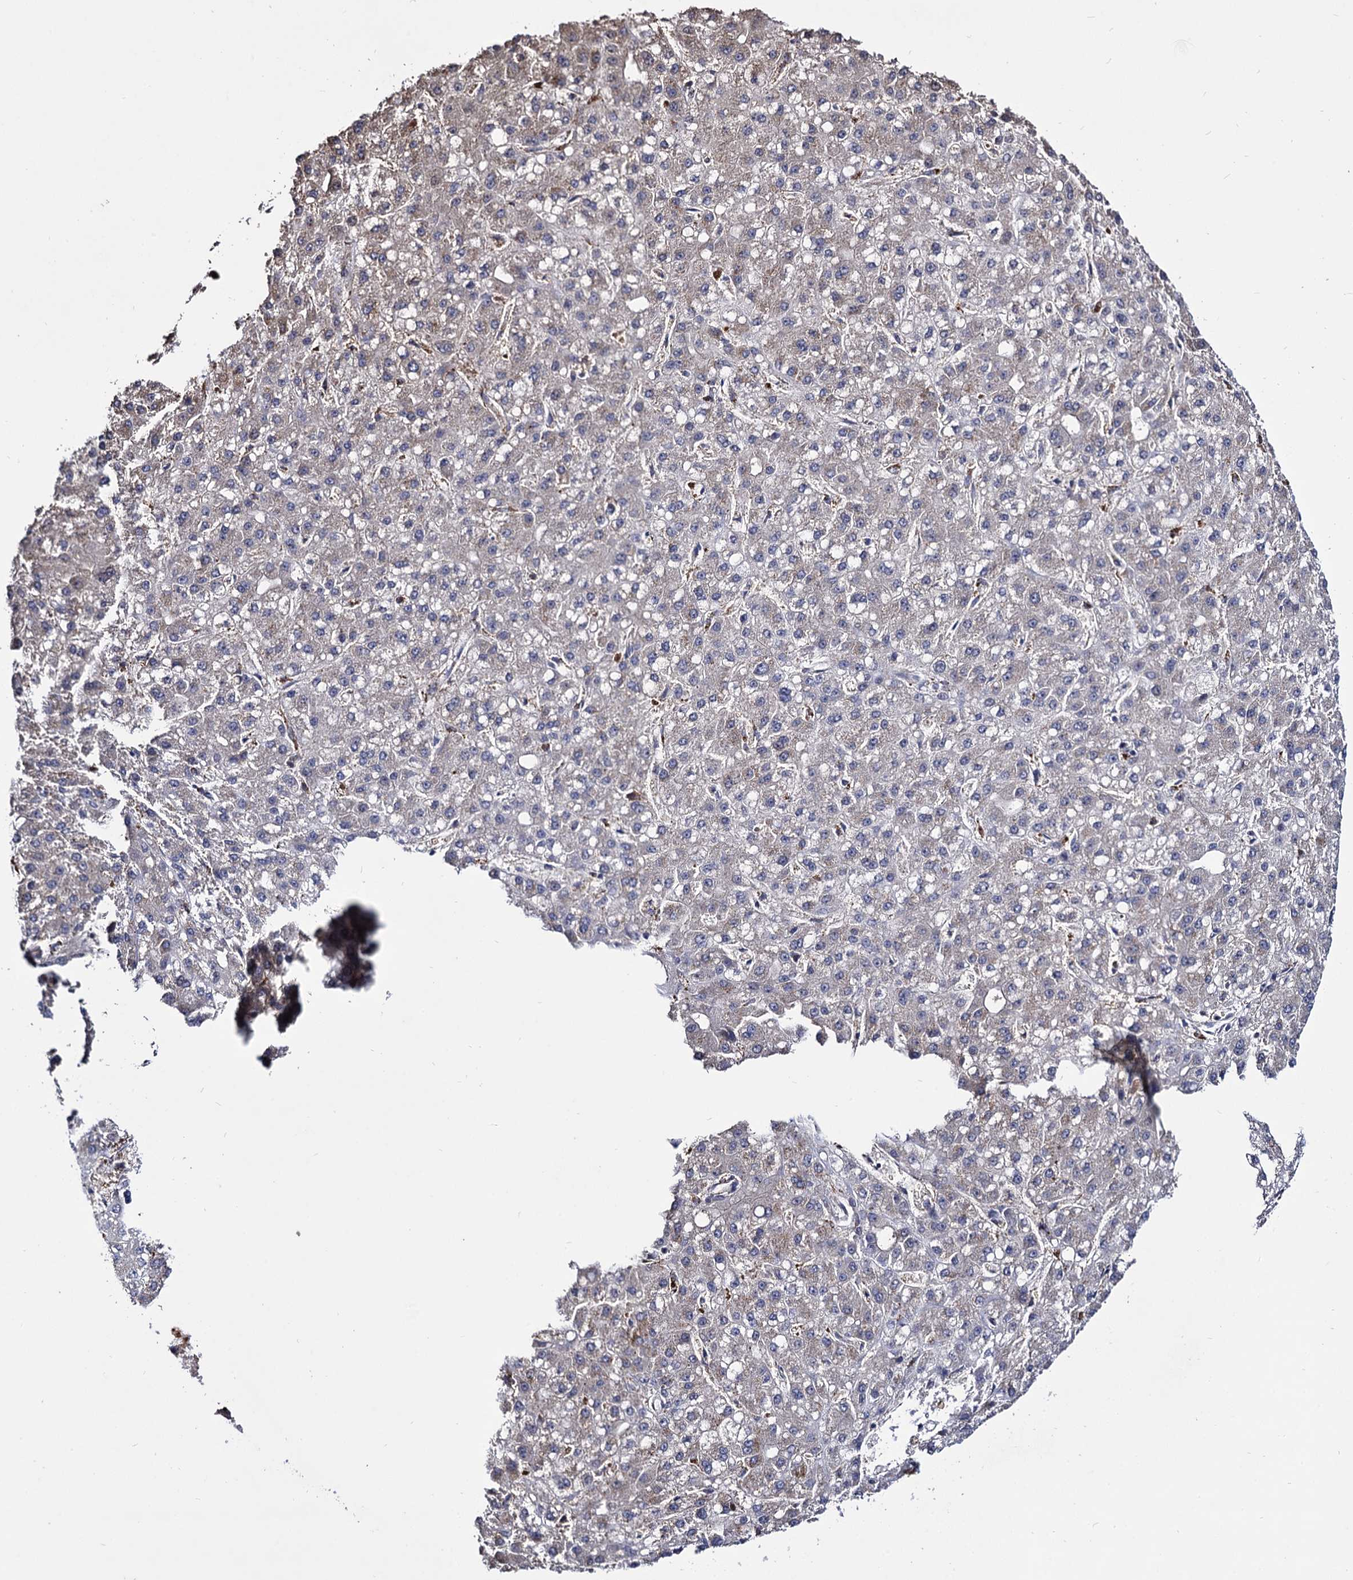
{"staining": {"intensity": "negative", "quantity": "none", "location": "none"}, "tissue": "liver cancer", "cell_type": "Tumor cells", "image_type": "cancer", "snomed": [{"axis": "morphology", "description": "Carcinoma, Hepatocellular, NOS"}, {"axis": "topography", "description": "Liver"}], "caption": "Liver cancer (hepatocellular carcinoma) was stained to show a protein in brown. There is no significant staining in tumor cells.", "gene": "MICAL2", "patient": {"sex": "male", "age": 67}}